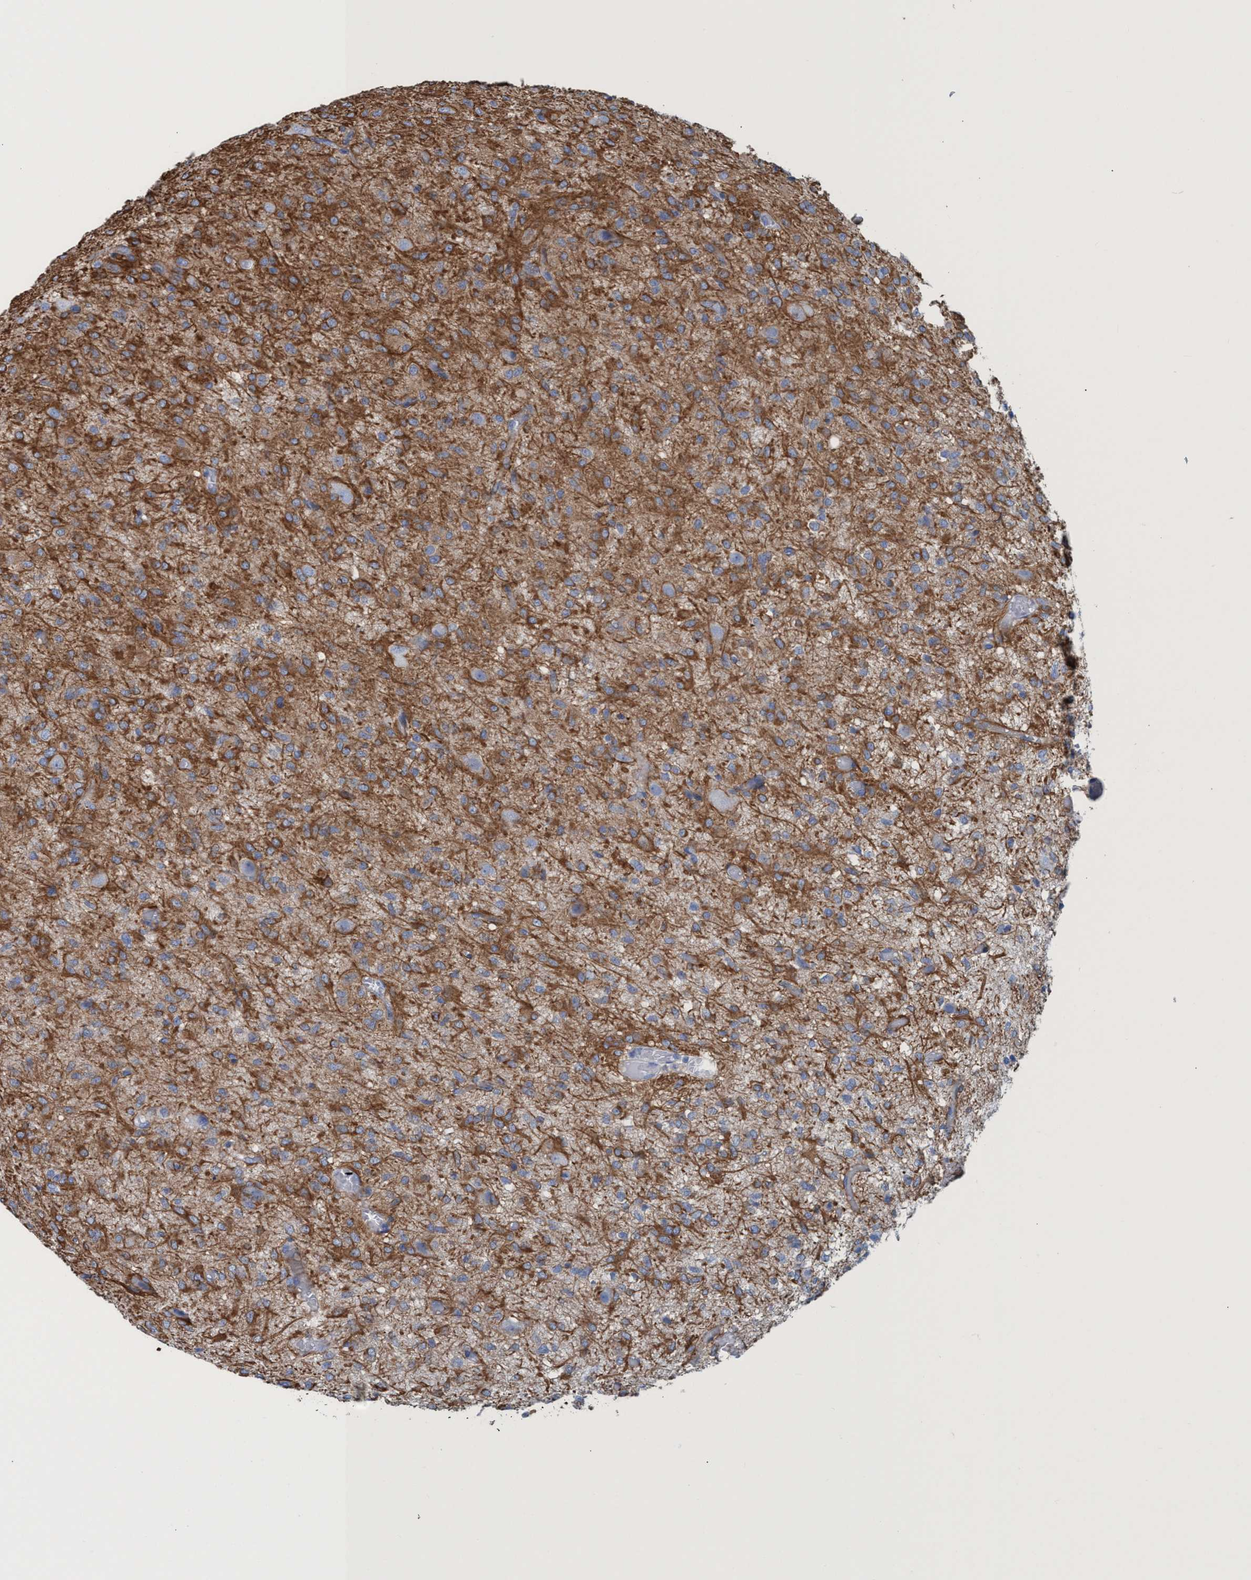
{"staining": {"intensity": "moderate", "quantity": ">75%", "location": "cytoplasmic/membranous"}, "tissue": "glioma", "cell_type": "Tumor cells", "image_type": "cancer", "snomed": [{"axis": "morphology", "description": "Glioma, malignant, High grade"}, {"axis": "topography", "description": "Brain"}], "caption": "The photomicrograph displays a brown stain indicating the presence of a protein in the cytoplasmic/membranous of tumor cells in glioma.", "gene": "EZR", "patient": {"sex": "female", "age": 59}}